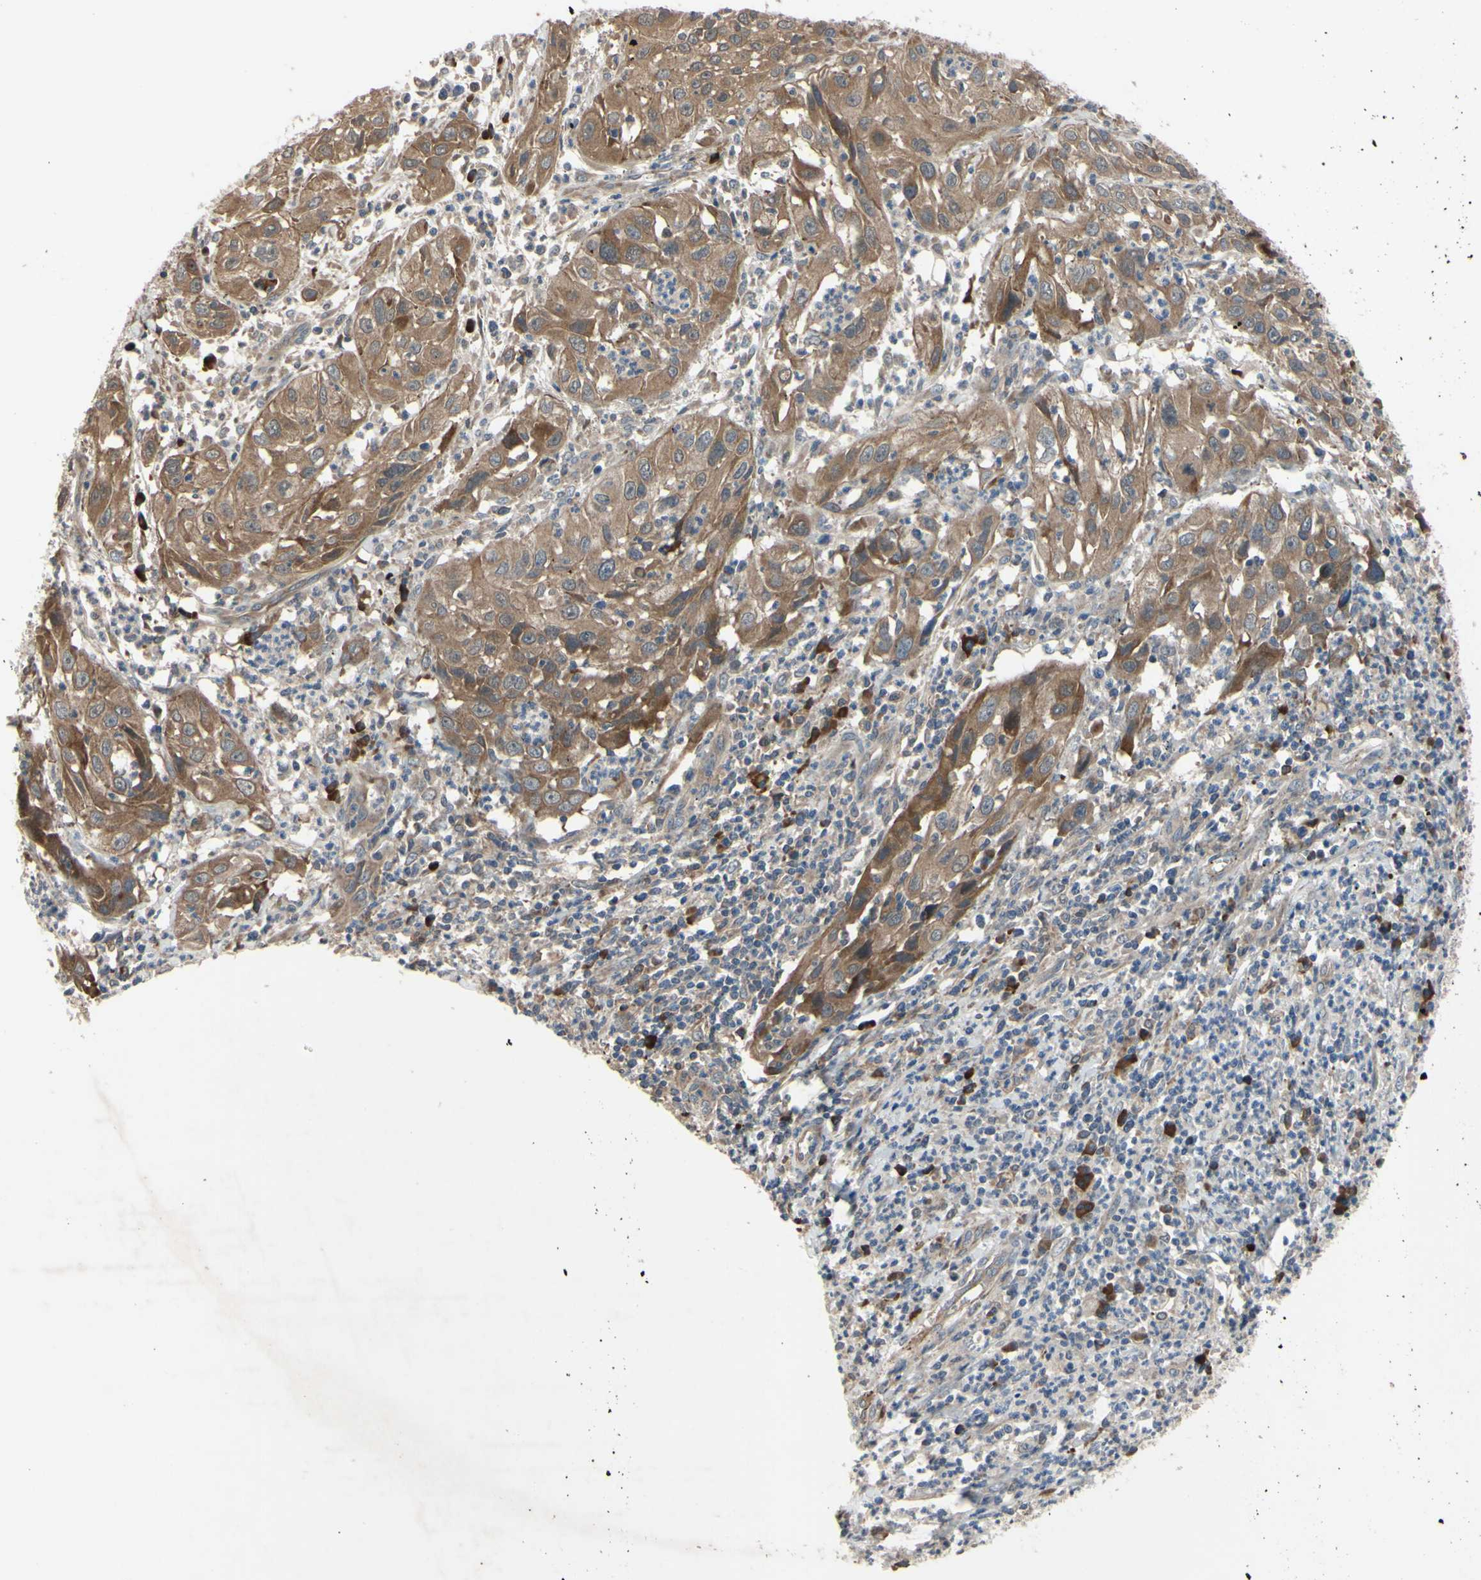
{"staining": {"intensity": "moderate", "quantity": ">75%", "location": "cytoplasmic/membranous"}, "tissue": "cervical cancer", "cell_type": "Tumor cells", "image_type": "cancer", "snomed": [{"axis": "morphology", "description": "Squamous cell carcinoma, NOS"}, {"axis": "topography", "description": "Cervix"}], "caption": "DAB immunohistochemical staining of human cervical cancer (squamous cell carcinoma) shows moderate cytoplasmic/membranous protein expression in approximately >75% of tumor cells. The protein is shown in brown color, while the nuclei are stained blue.", "gene": "XIAP", "patient": {"sex": "female", "age": 32}}